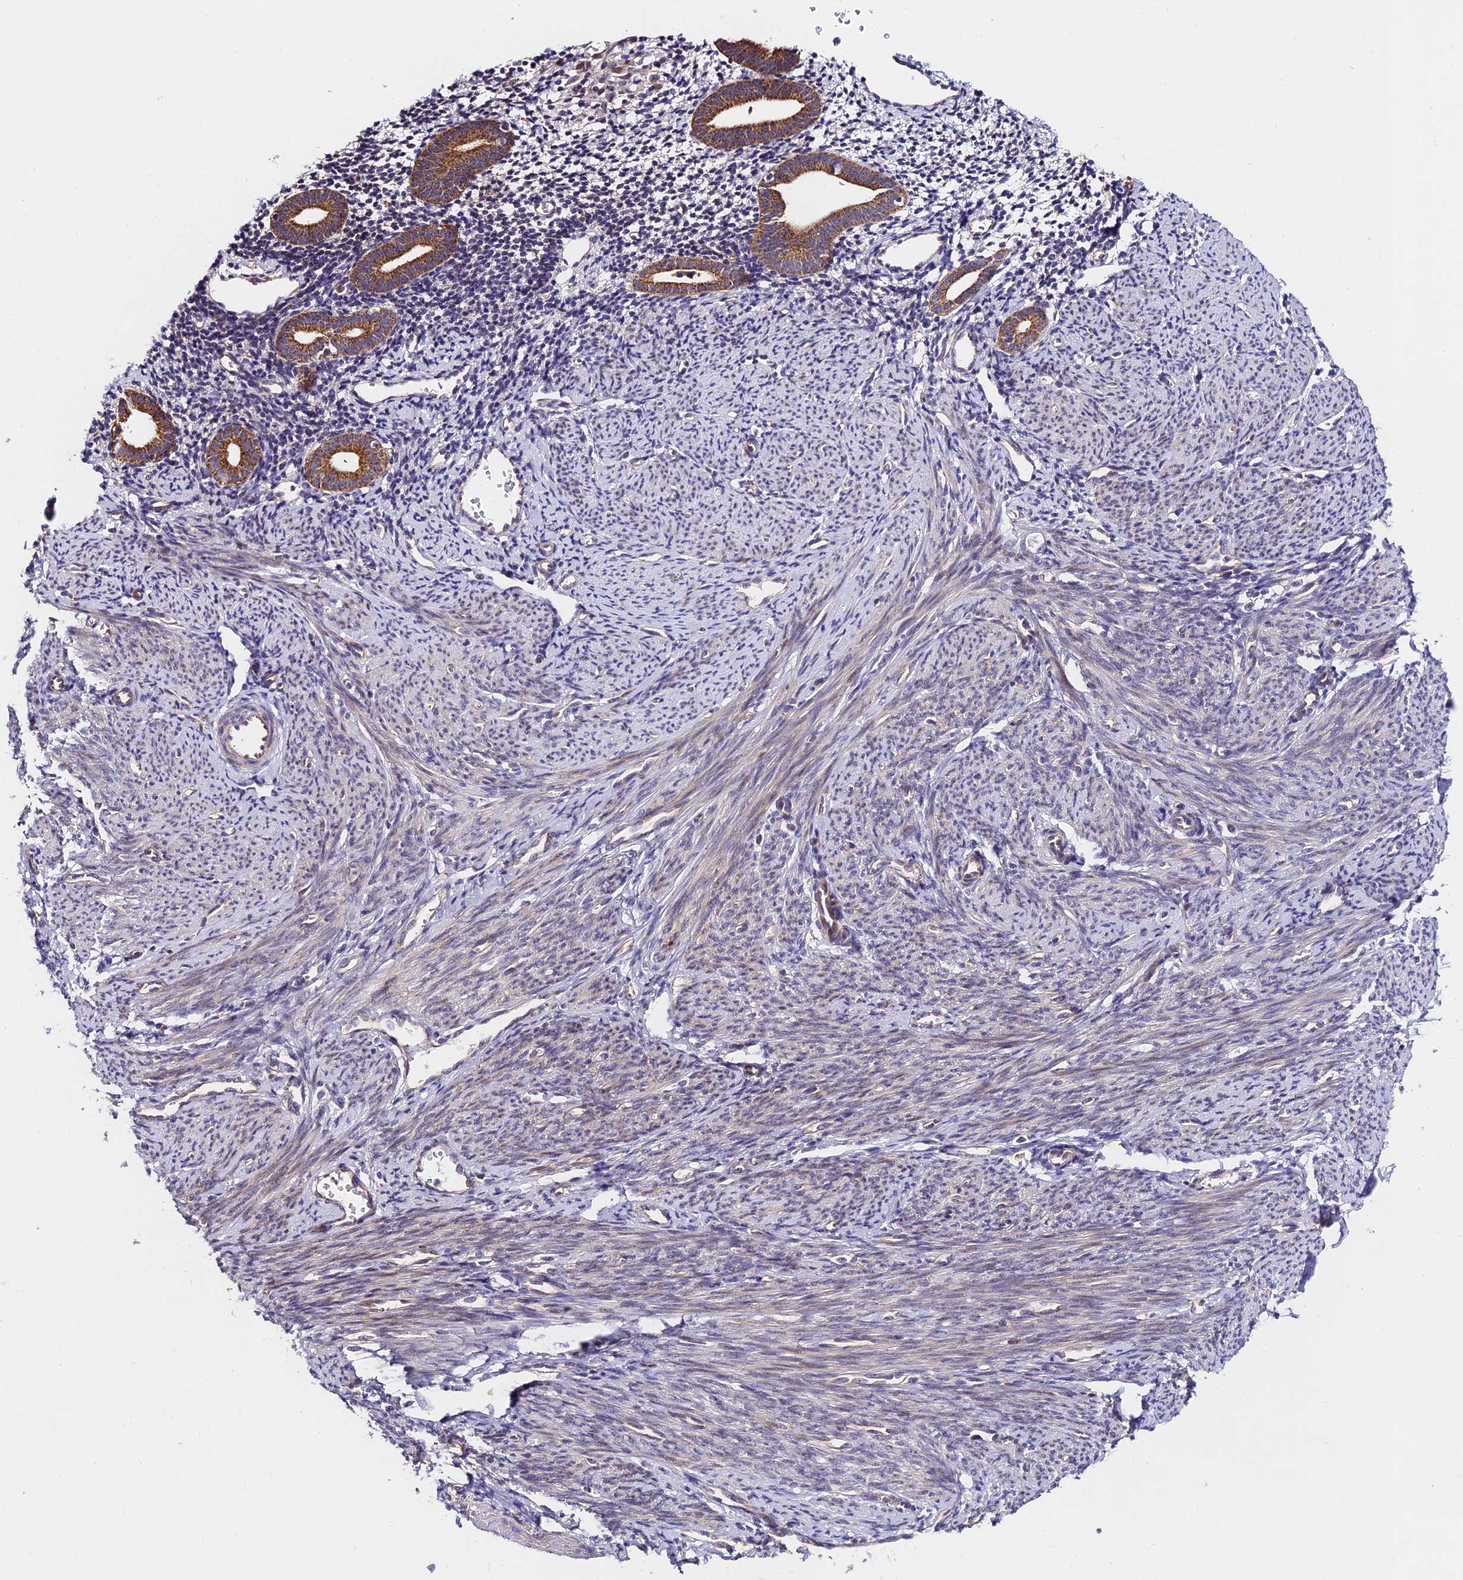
{"staining": {"intensity": "negative", "quantity": "none", "location": "none"}, "tissue": "endometrium", "cell_type": "Cells in endometrial stroma", "image_type": "normal", "snomed": [{"axis": "morphology", "description": "Normal tissue, NOS"}, {"axis": "topography", "description": "Endometrium"}], "caption": "Immunohistochemical staining of benign human endometrium displays no significant expression in cells in endometrial stroma.", "gene": "C3orf20", "patient": {"sex": "female", "age": 56}}